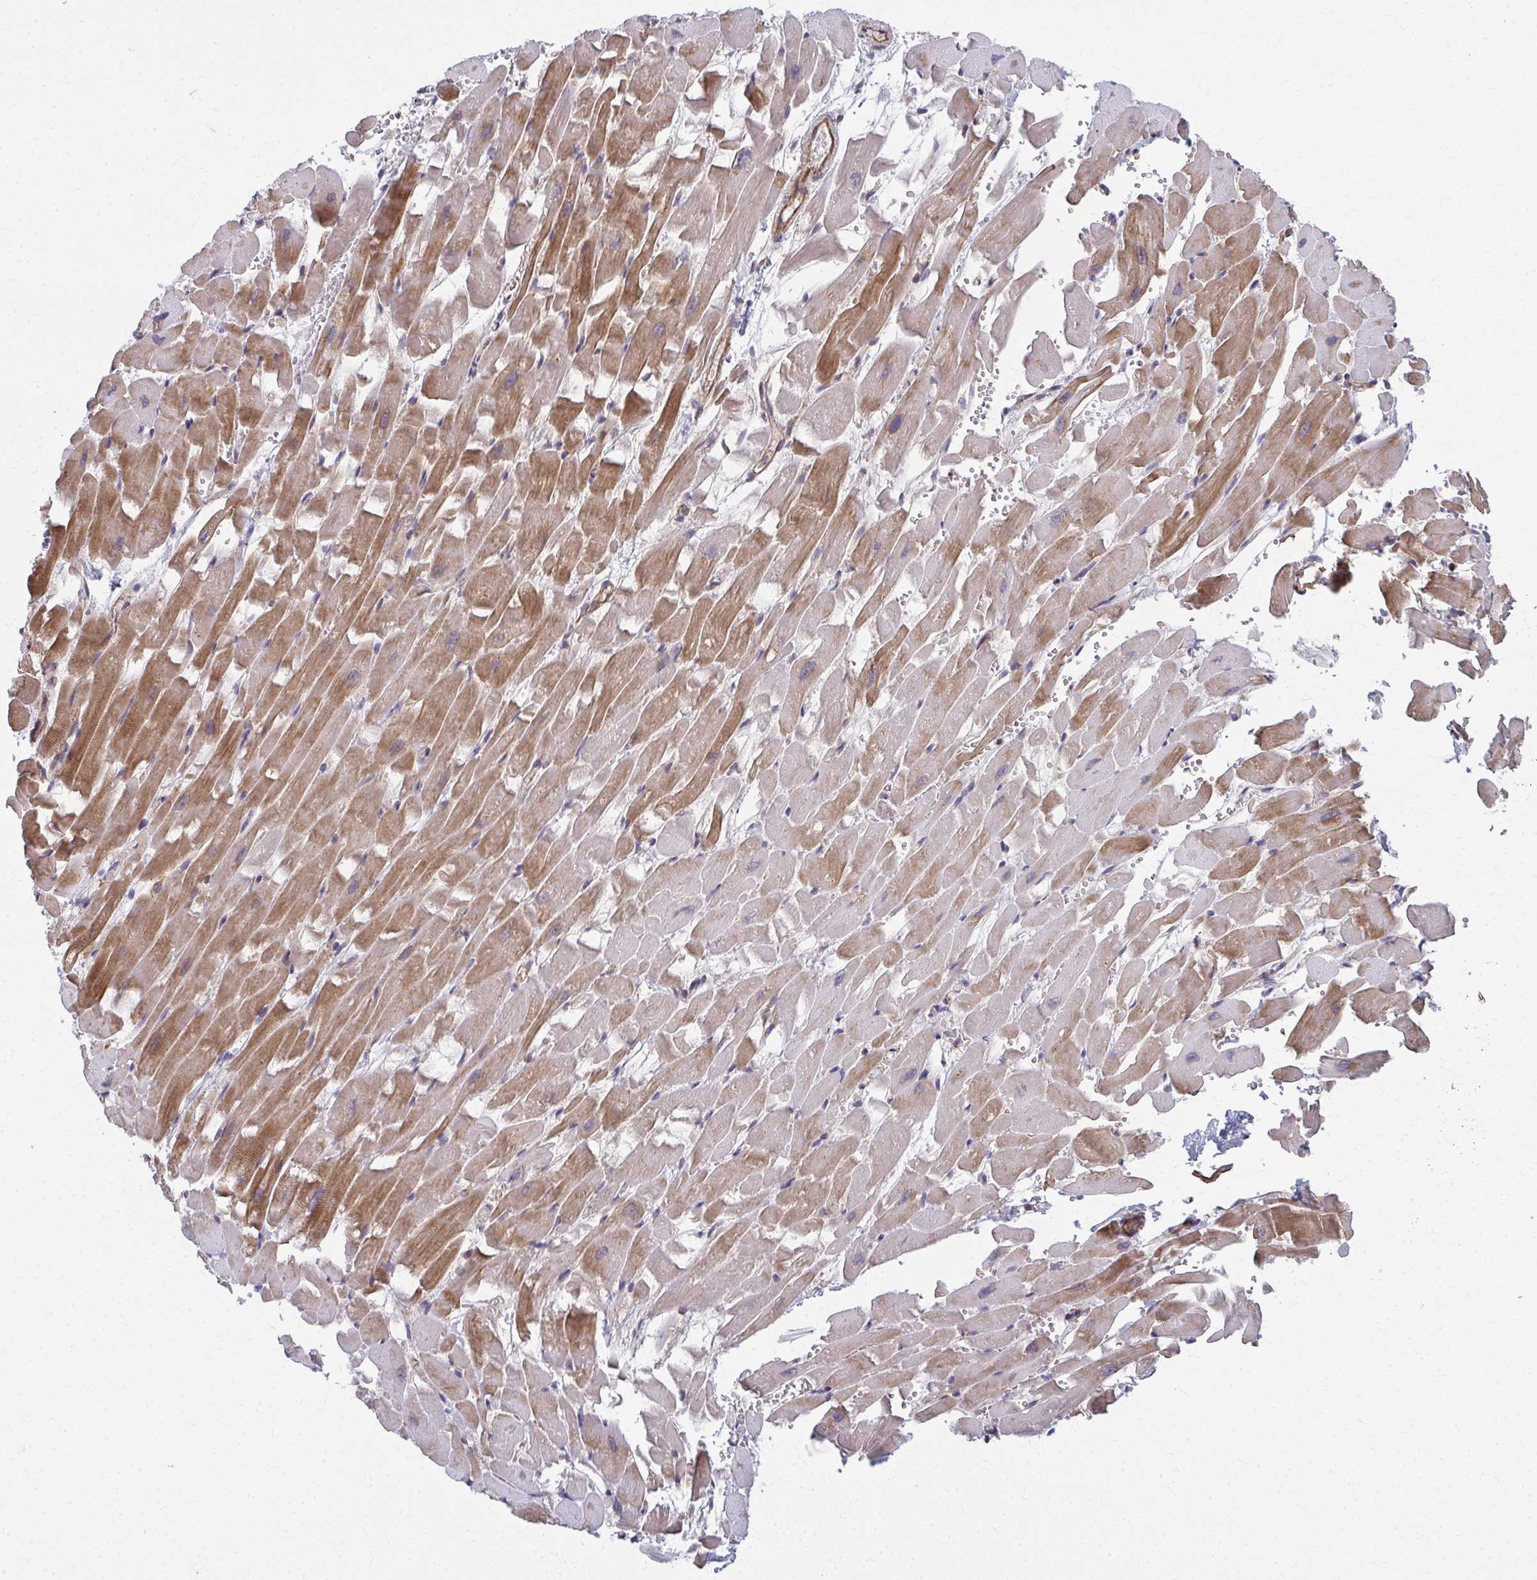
{"staining": {"intensity": "moderate", "quantity": "25%-75%", "location": "cytoplasmic/membranous"}, "tissue": "heart muscle", "cell_type": "Cardiomyocytes", "image_type": "normal", "snomed": [{"axis": "morphology", "description": "Normal tissue, NOS"}, {"axis": "topography", "description": "Heart"}], "caption": "Immunohistochemistry (IHC) image of unremarkable heart muscle stained for a protein (brown), which shows medium levels of moderate cytoplasmic/membranous expression in about 25%-75% of cardiomyocytes.", "gene": "EID2B", "patient": {"sex": "male", "age": 37}}